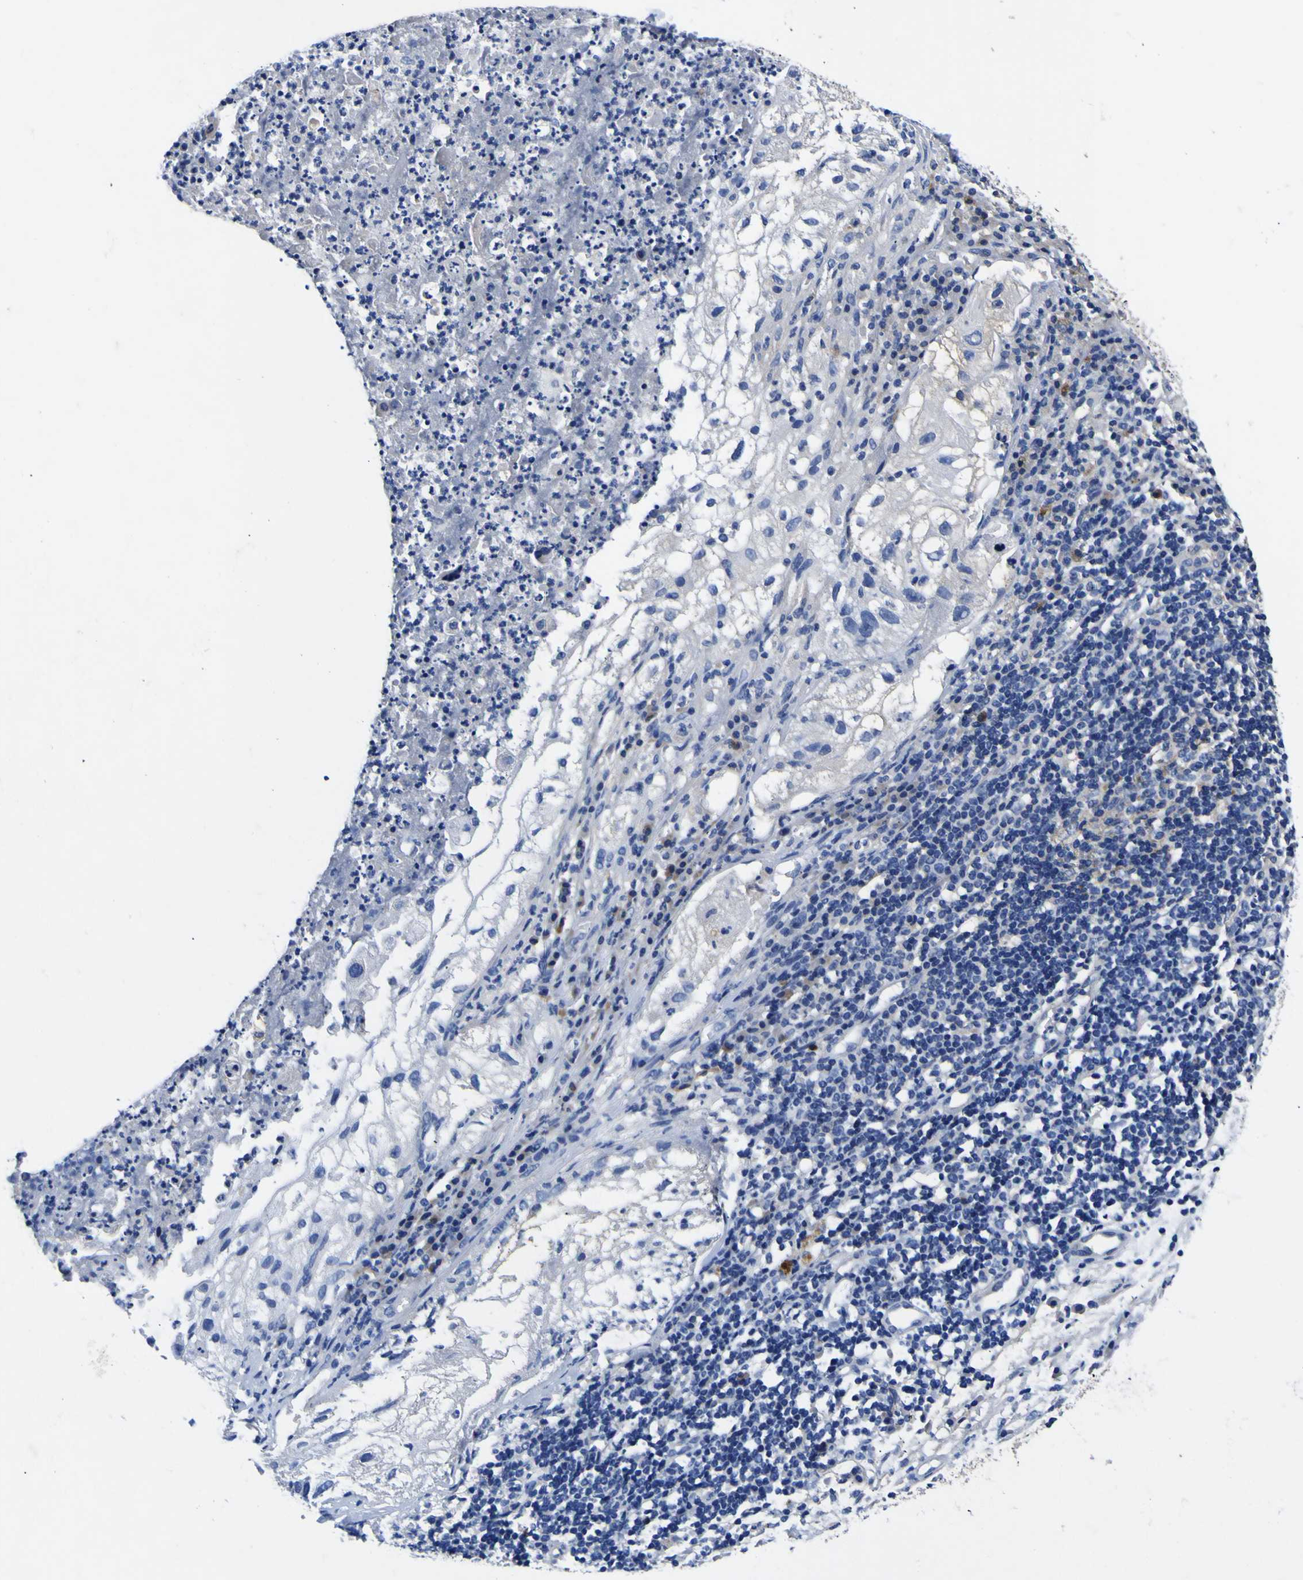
{"staining": {"intensity": "negative", "quantity": "none", "location": "none"}, "tissue": "lung cancer", "cell_type": "Tumor cells", "image_type": "cancer", "snomed": [{"axis": "morphology", "description": "Inflammation, NOS"}, {"axis": "morphology", "description": "Squamous cell carcinoma, NOS"}, {"axis": "topography", "description": "Lymph node"}, {"axis": "topography", "description": "Soft tissue"}, {"axis": "topography", "description": "Lung"}], "caption": "The immunohistochemistry (IHC) photomicrograph has no significant staining in tumor cells of lung cancer tissue. (Immunohistochemistry, brightfield microscopy, high magnification).", "gene": "VASN", "patient": {"sex": "male", "age": 66}}